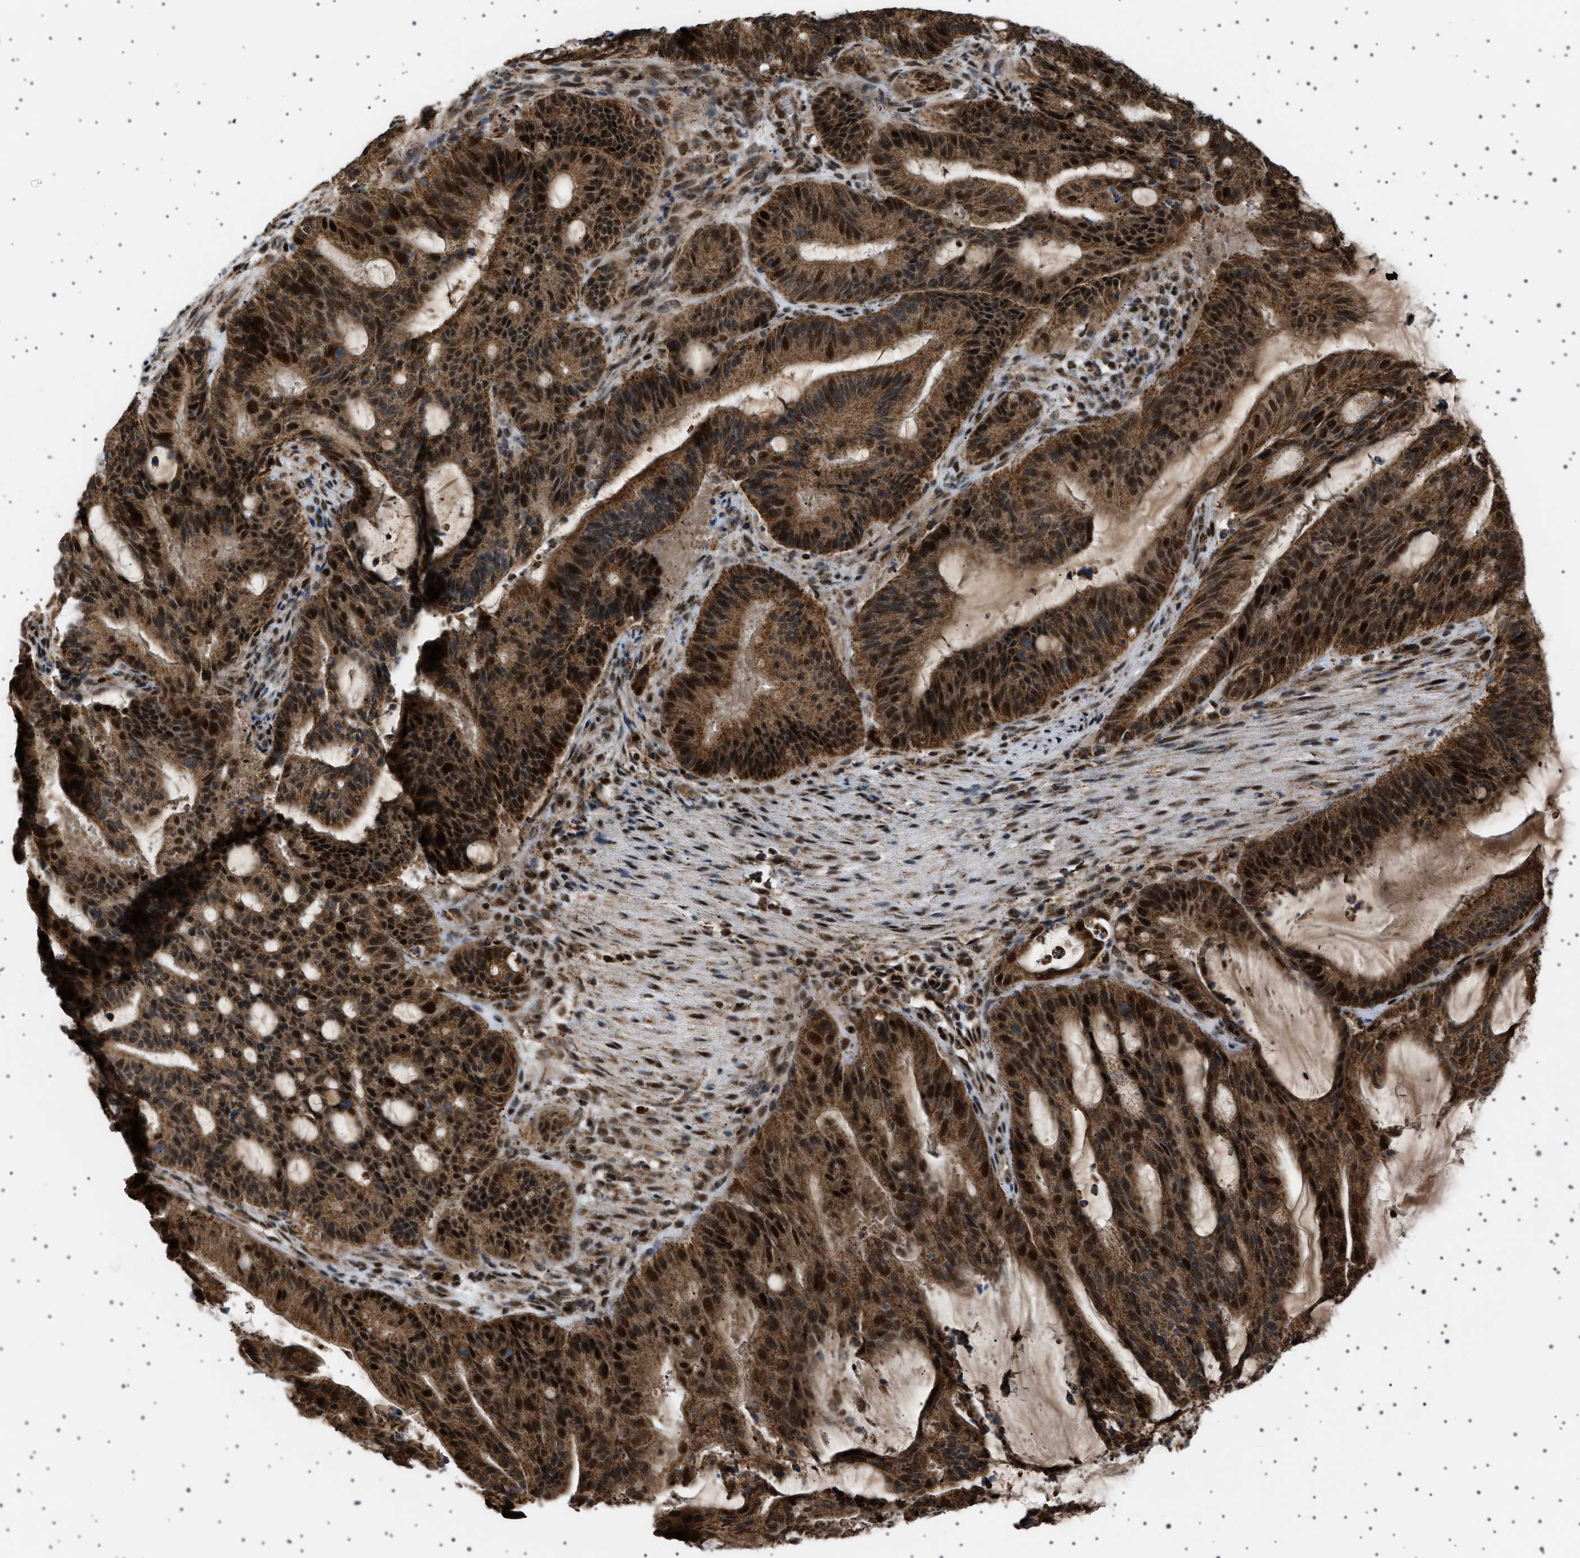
{"staining": {"intensity": "strong", "quantity": ">75%", "location": "cytoplasmic/membranous,nuclear"}, "tissue": "liver cancer", "cell_type": "Tumor cells", "image_type": "cancer", "snomed": [{"axis": "morphology", "description": "Normal tissue, NOS"}, {"axis": "morphology", "description": "Cholangiocarcinoma"}, {"axis": "topography", "description": "Liver"}, {"axis": "topography", "description": "Peripheral nerve tissue"}], "caption": "Brown immunohistochemical staining in human liver cholangiocarcinoma reveals strong cytoplasmic/membranous and nuclear staining in about >75% of tumor cells.", "gene": "MELK", "patient": {"sex": "female", "age": 73}}